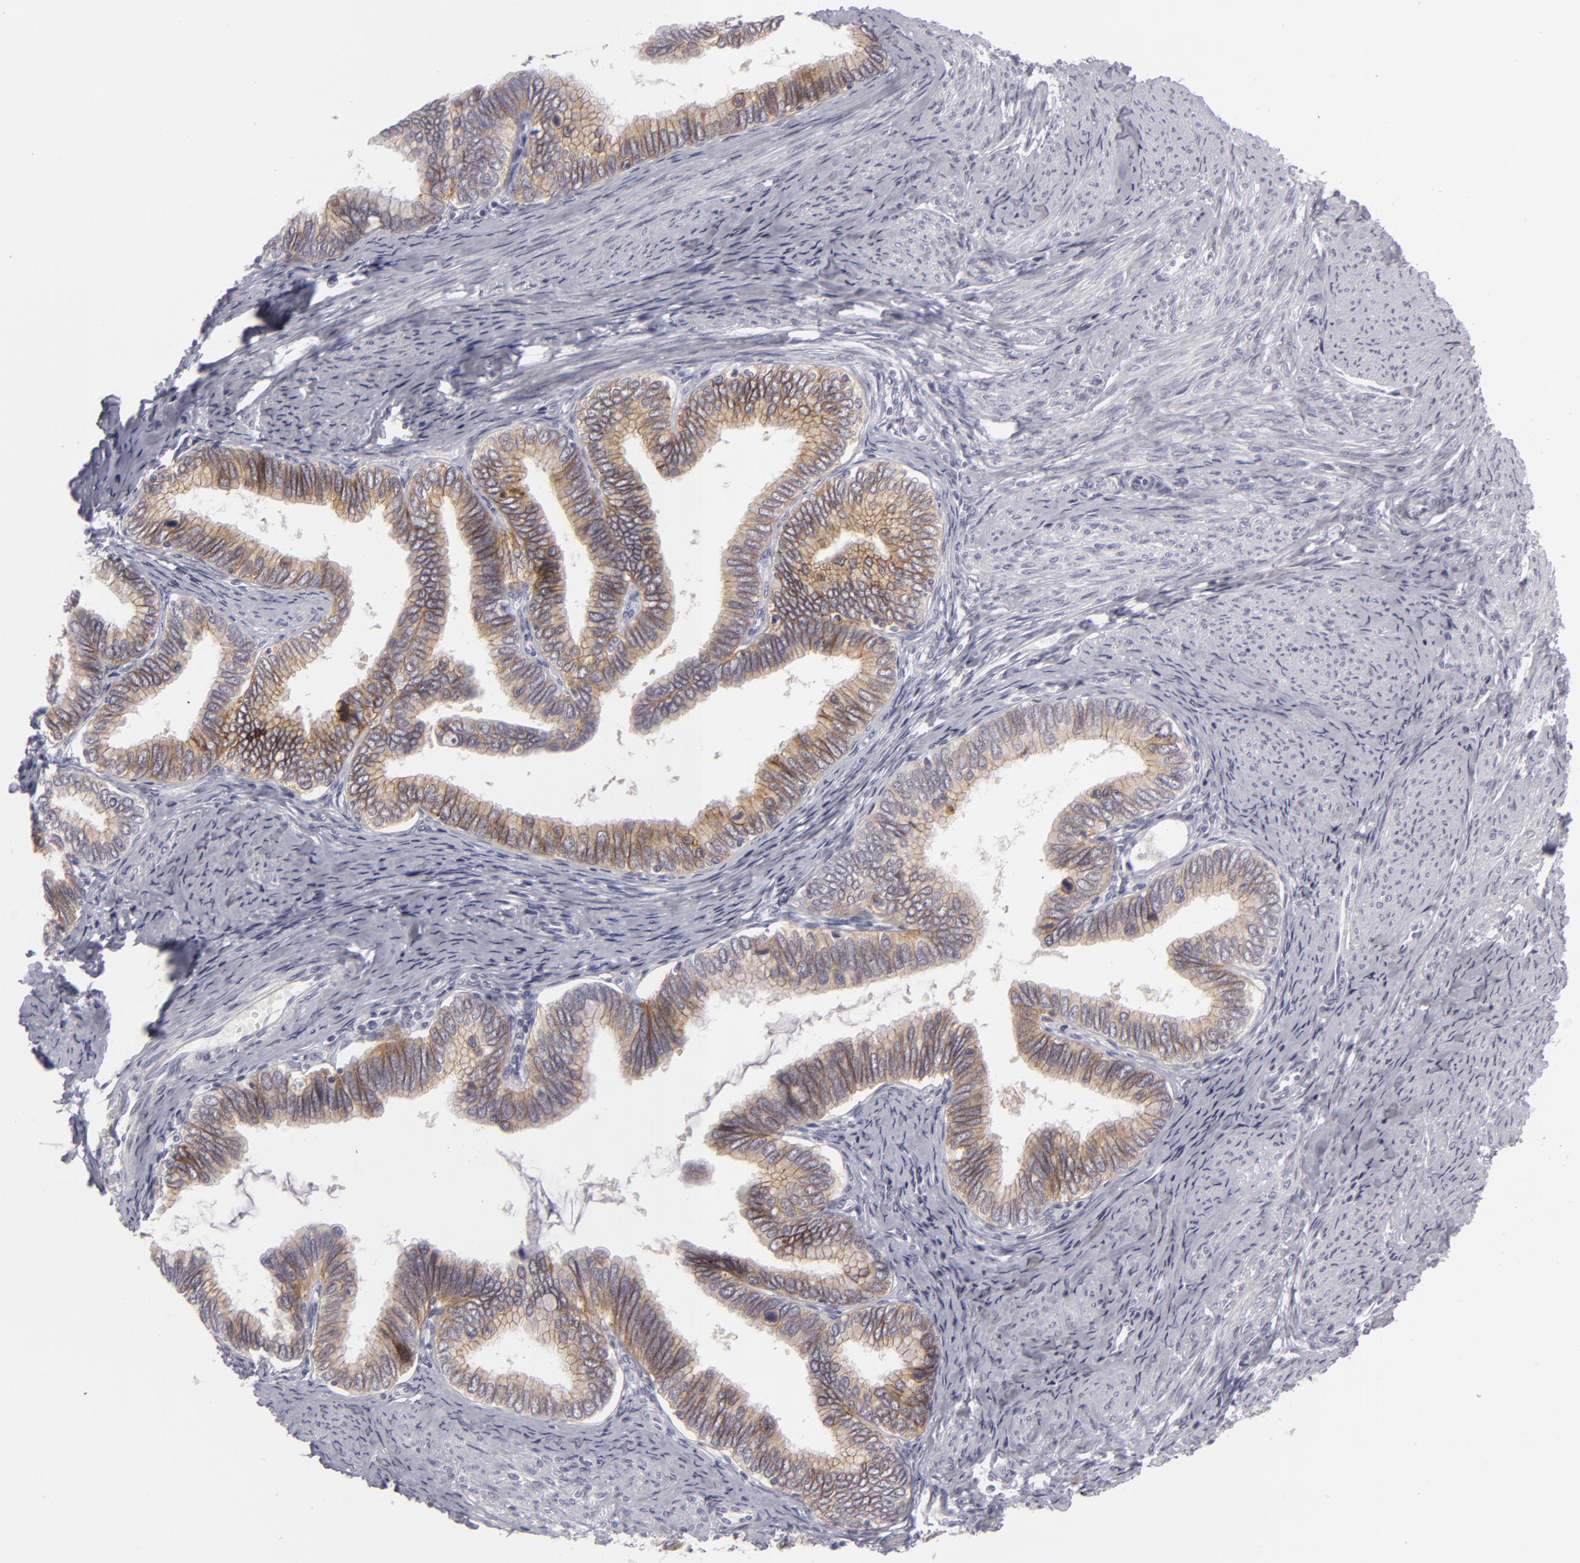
{"staining": {"intensity": "weak", "quantity": ">75%", "location": "cytoplasmic/membranous"}, "tissue": "cervical cancer", "cell_type": "Tumor cells", "image_type": "cancer", "snomed": [{"axis": "morphology", "description": "Adenocarcinoma, NOS"}, {"axis": "topography", "description": "Cervix"}], "caption": "High-power microscopy captured an immunohistochemistry (IHC) micrograph of cervical cancer, revealing weak cytoplasmic/membranous expression in approximately >75% of tumor cells.", "gene": "JUP", "patient": {"sex": "female", "age": 49}}